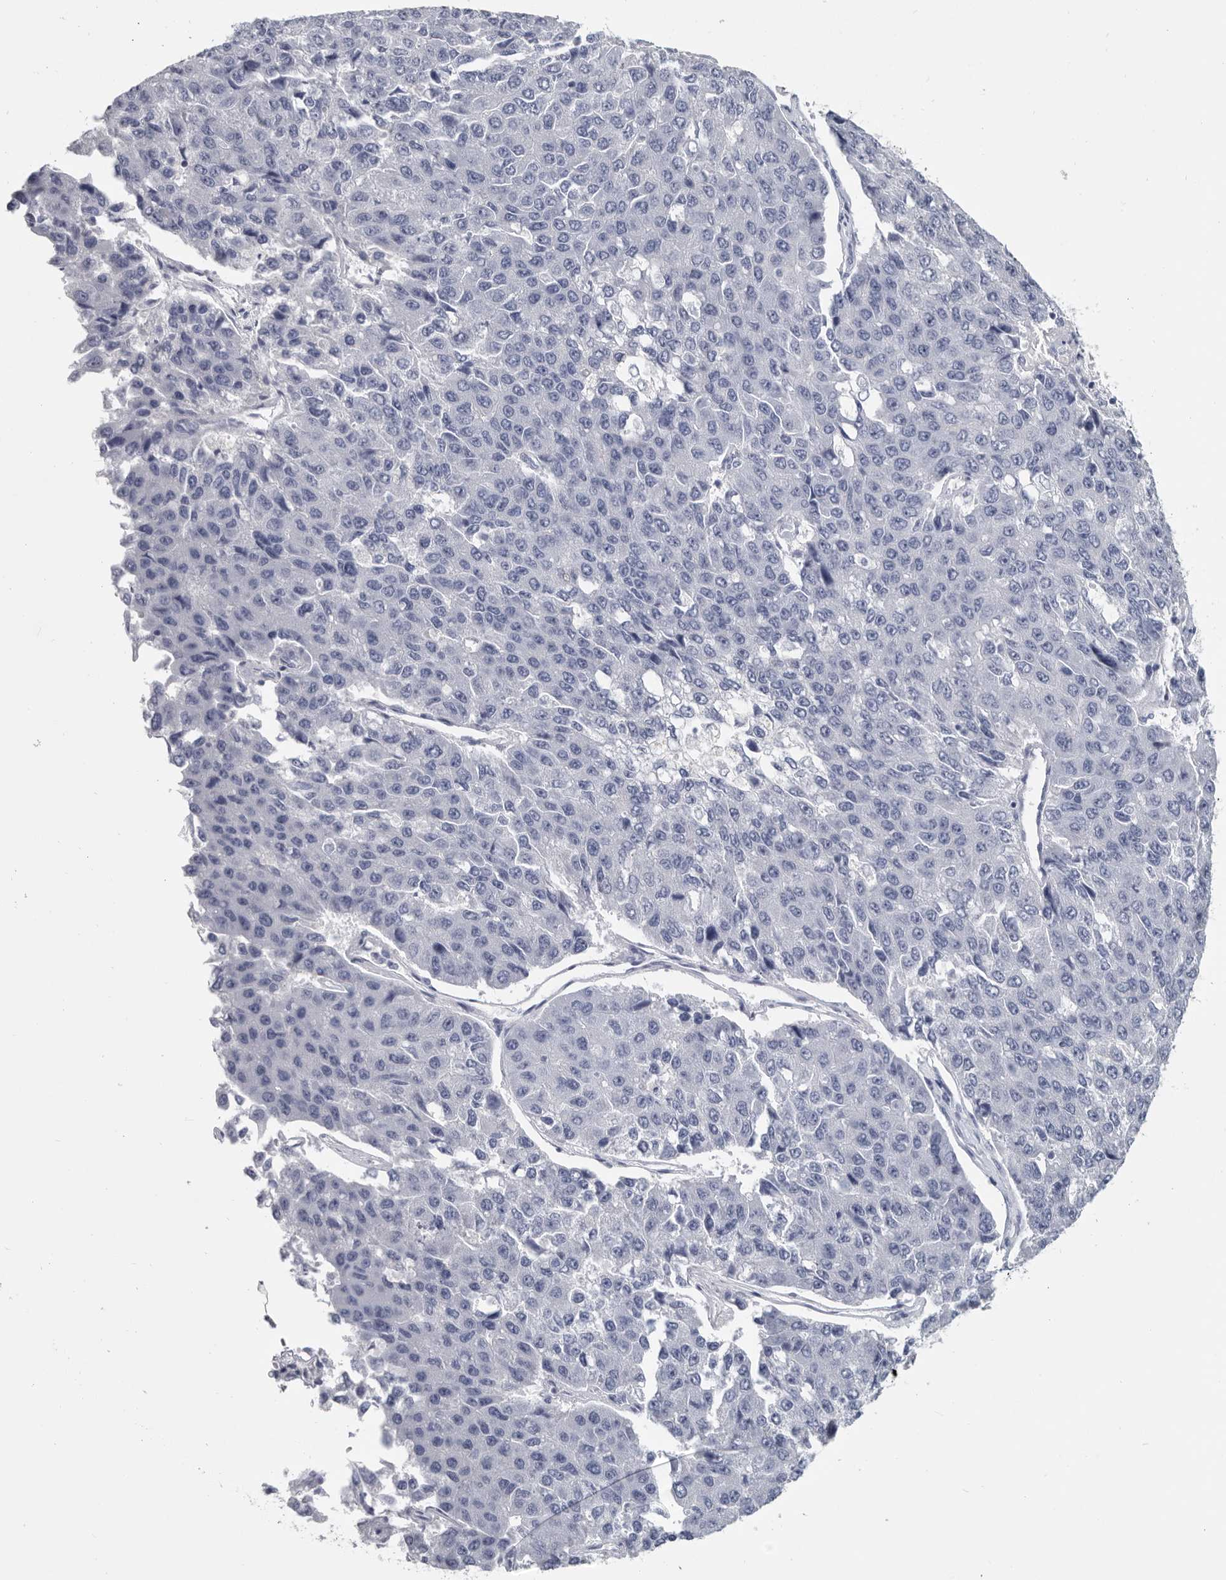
{"staining": {"intensity": "negative", "quantity": "none", "location": "none"}, "tissue": "pancreatic cancer", "cell_type": "Tumor cells", "image_type": "cancer", "snomed": [{"axis": "morphology", "description": "Adenocarcinoma, NOS"}, {"axis": "topography", "description": "Pancreas"}], "caption": "Pancreatic adenocarcinoma stained for a protein using immunohistochemistry demonstrates no positivity tumor cells.", "gene": "WRAP73", "patient": {"sex": "male", "age": 50}}